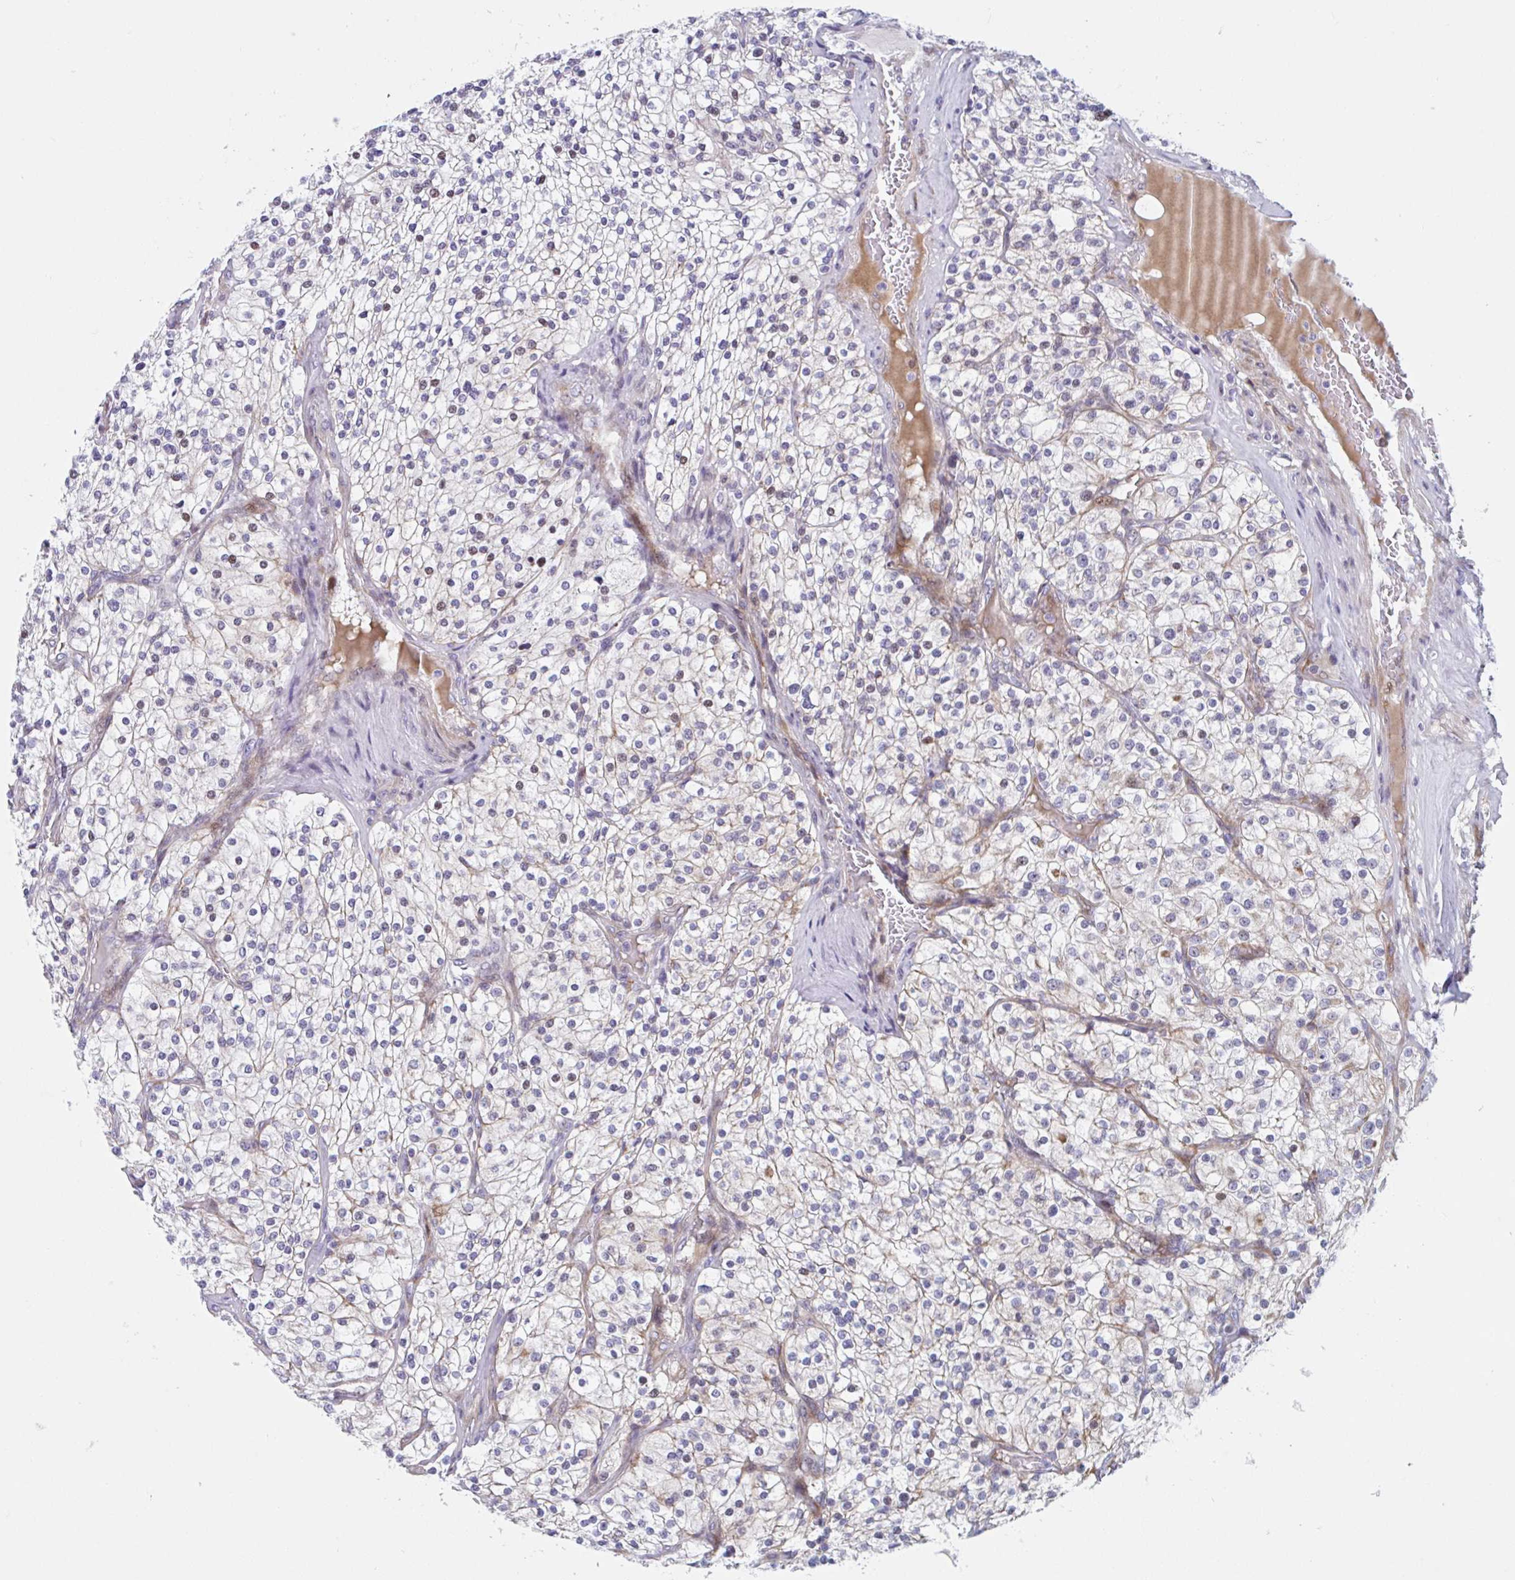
{"staining": {"intensity": "weak", "quantity": "25%-75%", "location": "cytoplasmic/membranous"}, "tissue": "renal cancer", "cell_type": "Tumor cells", "image_type": "cancer", "snomed": [{"axis": "morphology", "description": "Adenocarcinoma, NOS"}, {"axis": "topography", "description": "Kidney"}], "caption": "High-magnification brightfield microscopy of renal cancer stained with DAB (brown) and counterstained with hematoxylin (blue). tumor cells exhibit weak cytoplasmic/membranous expression is seen in about25%-75% of cells. The protein of interest is shown in brown color, while the nuclei are stained blue.", "gene": "DUXA", "patient": {"sex": "male", "age": 80}}